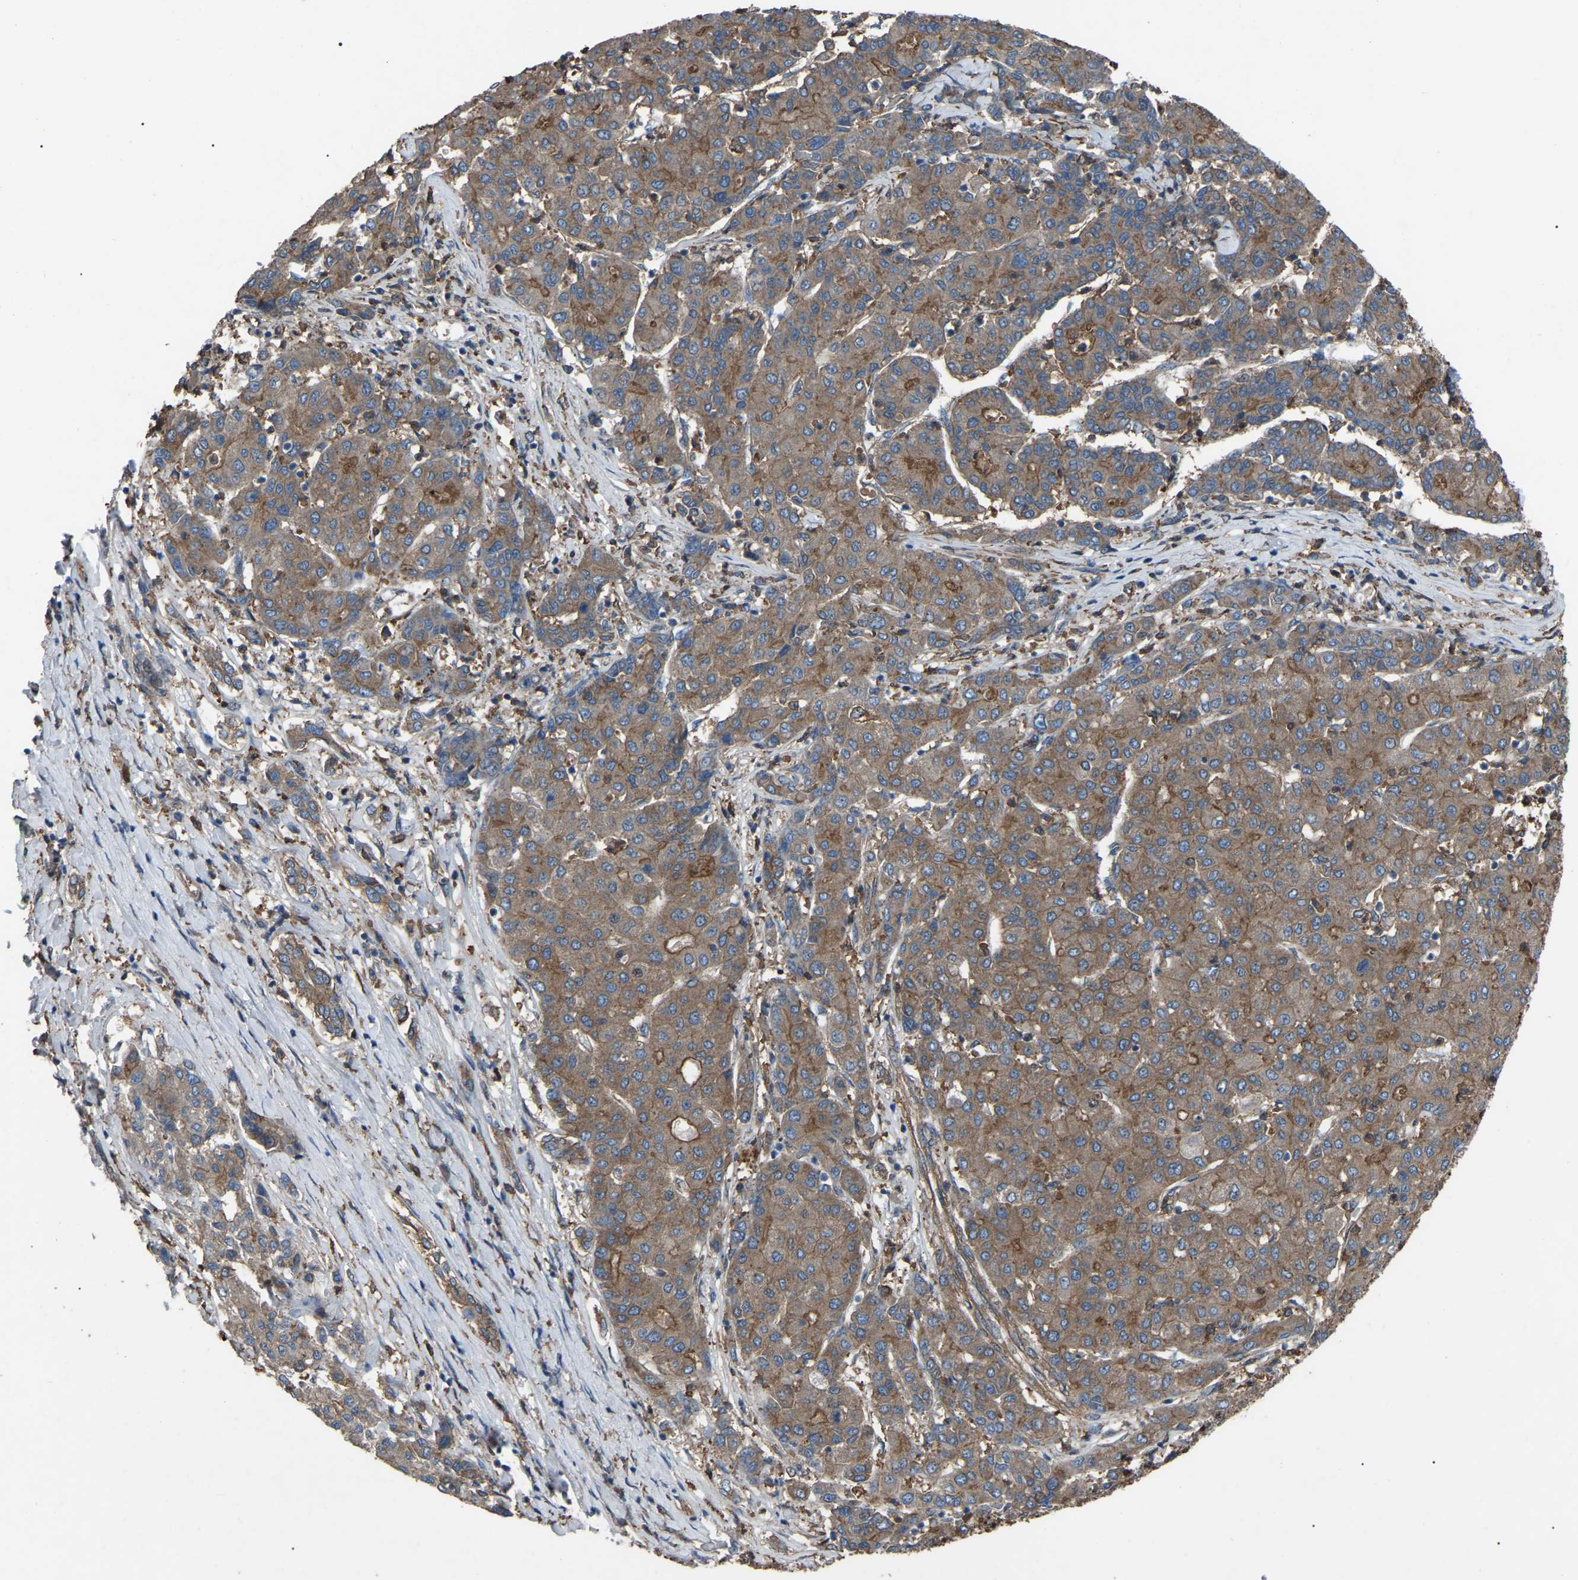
{"staining": {"intensity": "moderate", "quantity": ">75%", "location": "cytoplasmic/membranous"}, "tissue": "liver cancer", "cell_type": "Tumor cells", "image_type": "cancer", "snomed": [{"axis": "morphology", "description": "Carcinoma, Hepatocellular, NOS"}, {"axis": "topography", "description": "Liver"}], "caption": "This image shows immunohistochemistry staining of liver hepatocellular carcinoma, with medium moderate cytoplasmic/membranous staining in about >75% of tumor cells.", "gene": "AIMP1", "patient": {"sex": "male", "age": 65}}